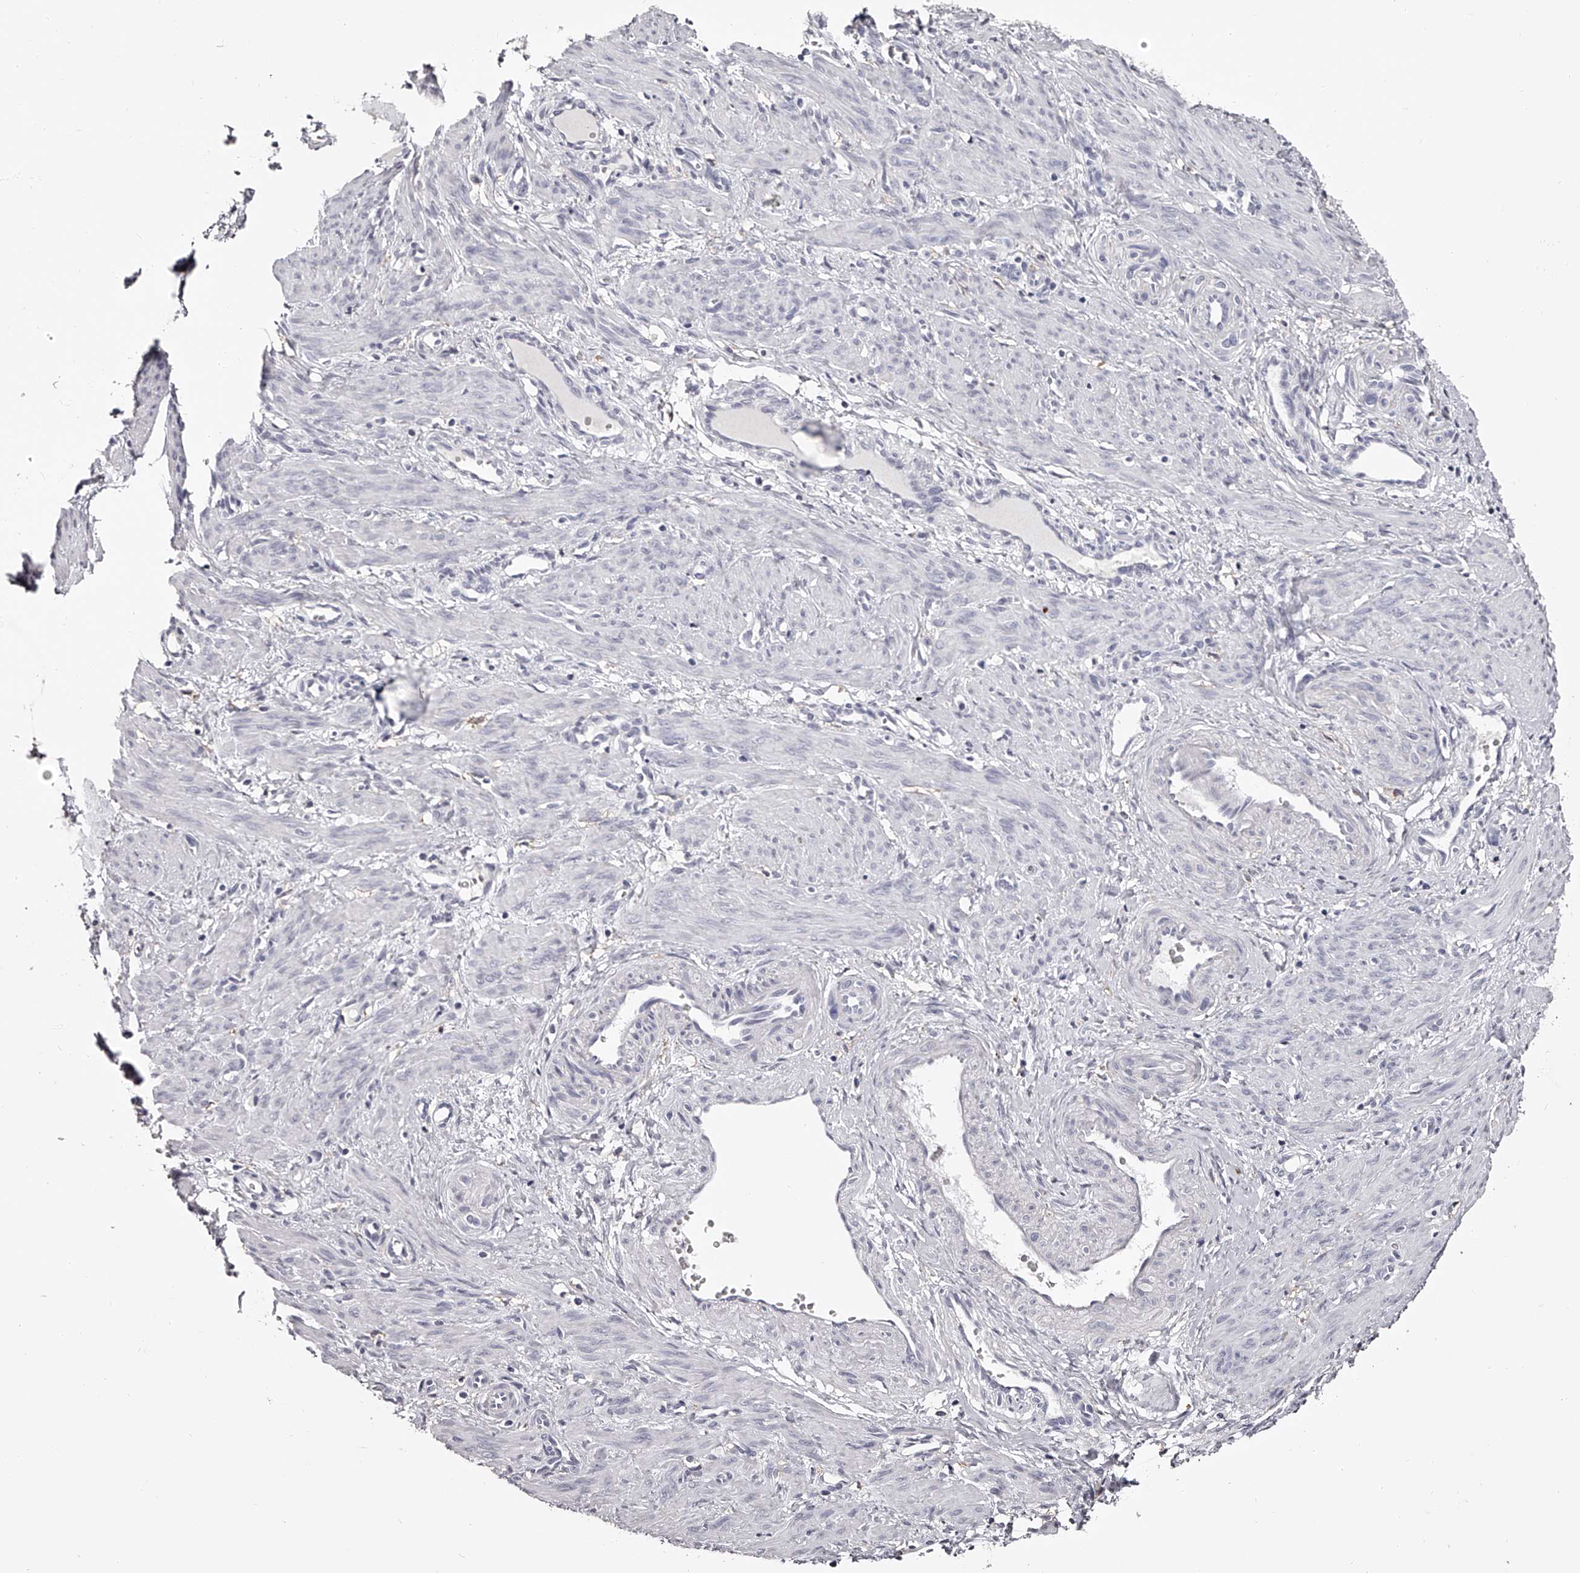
{"staining": {"intensity": "negative", "quantity": "none", "location": "none"}, "tissue": "smooth muscle", "cell_type": "Smooth muscle cells", "image_type": "normal", "snomed": [{"axis": "morphology", "description": "Normal tissue, NOS"}, {"axis": "topography", "description": "Endometrium"}], "caption": "IHC image of normal smooth muscle: smooth muscle stained with DAB demonstrates no significant protein staining in smooth muscle cells. Brightfield microscopy of immunohistochemistry stained with DAB (brown) and hematoxylin (blue), captured at high magnification.", "gene": "PACSIN1", "patient": {"sex": "female", "age": 33}}